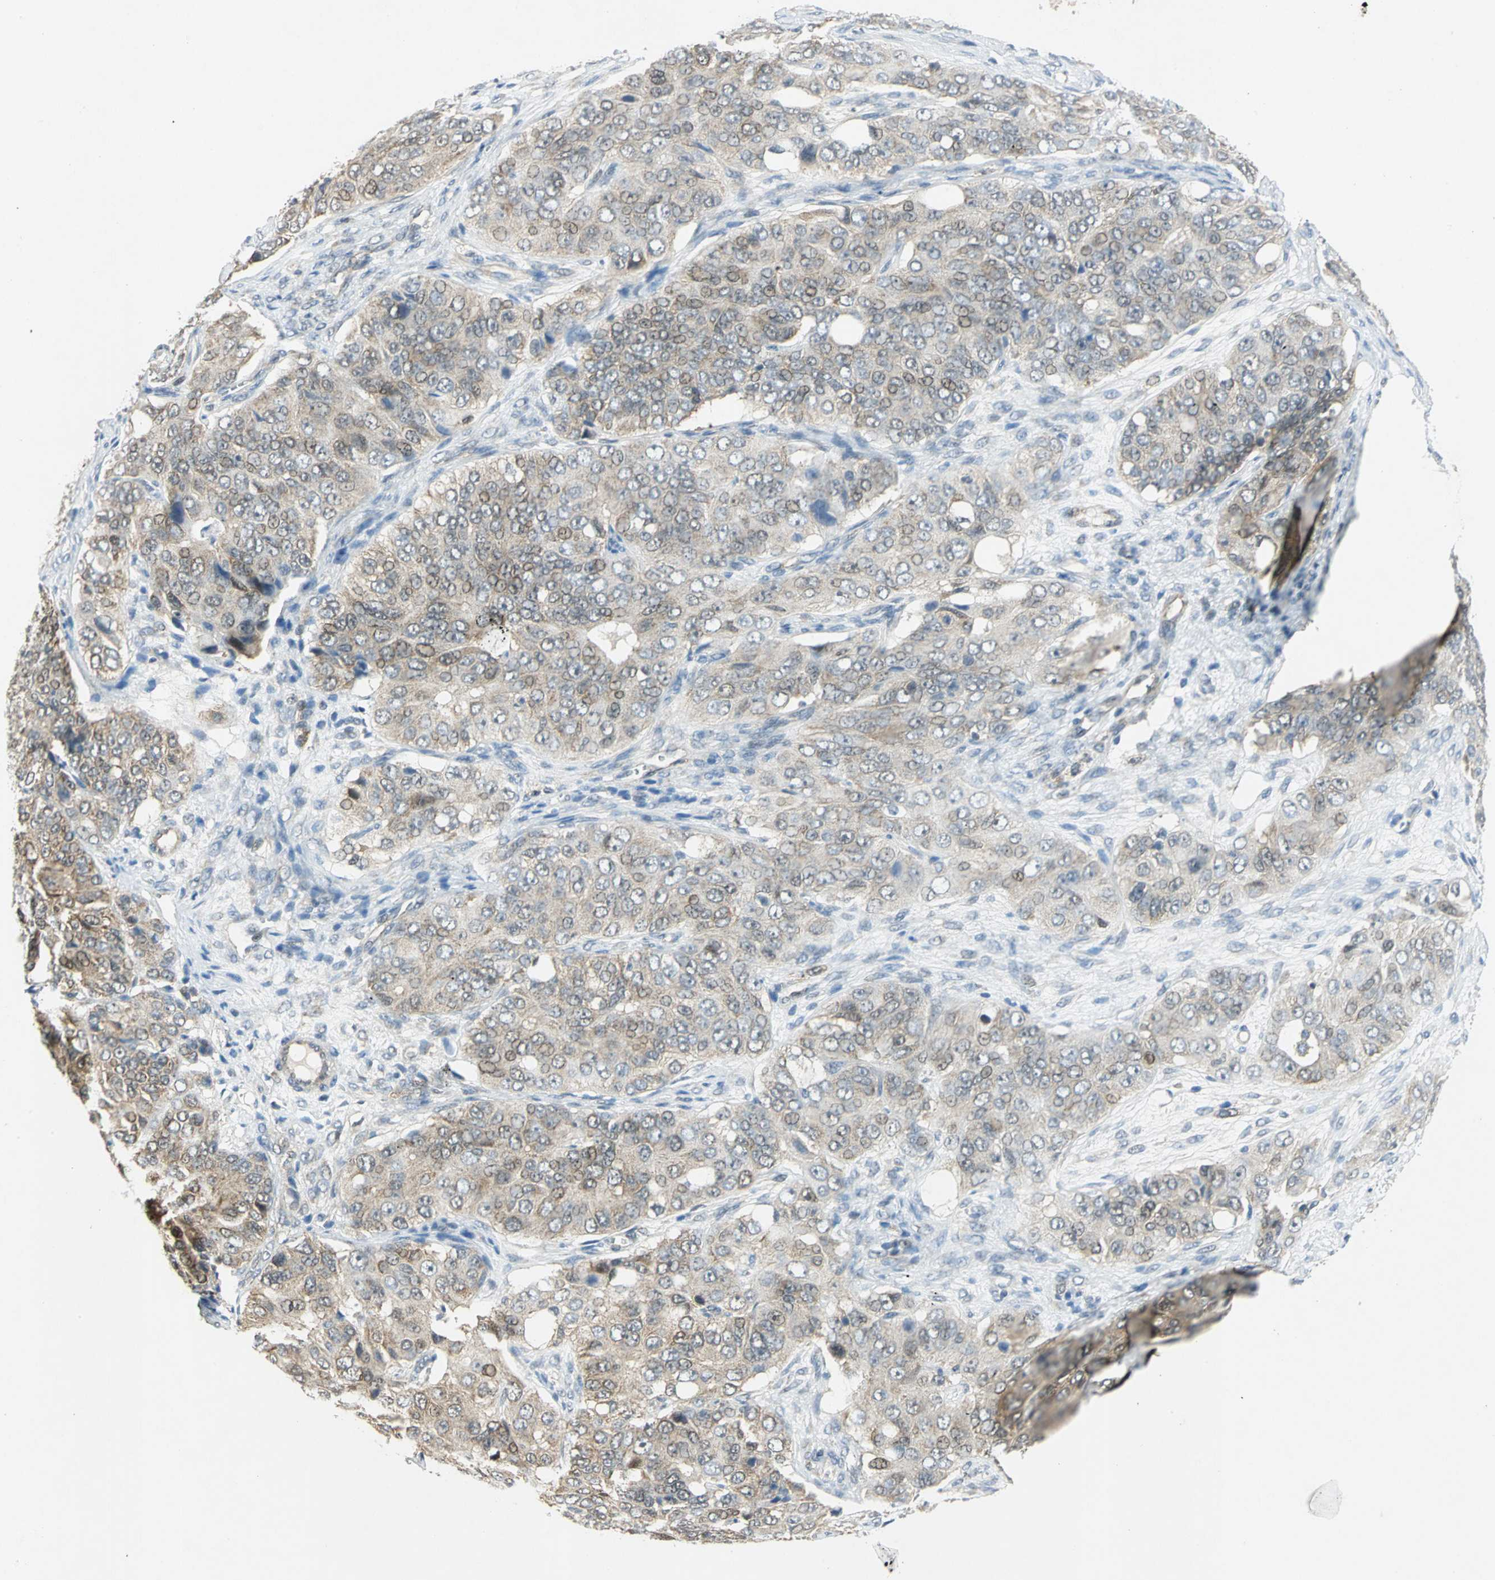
{"staining": {"intensity": "moderate", "quantity": ">75%", "location": "cytoplasmic/membranous,nuclear"}, "tissue": "ovarian cancer", "cell_type": "Tumor cells", "image_type": "cancer", "snomed": [{"axis": "morphology", "description": "Carcinoma, endometroid"}, {"axis": "topography", "description": "Ovary"}], "caption": "The micrograph shows a brown stain indicating the presence of a protein in the cytoplasmic/membranous and nuclear of tumor cells in ovarian cancer (endometroid carcinoma). (DAB IHC, brown staining for protein, blue staining for nuclei).", "gene": "PPIA", "patient": {"sex": "female", "age": 51}}